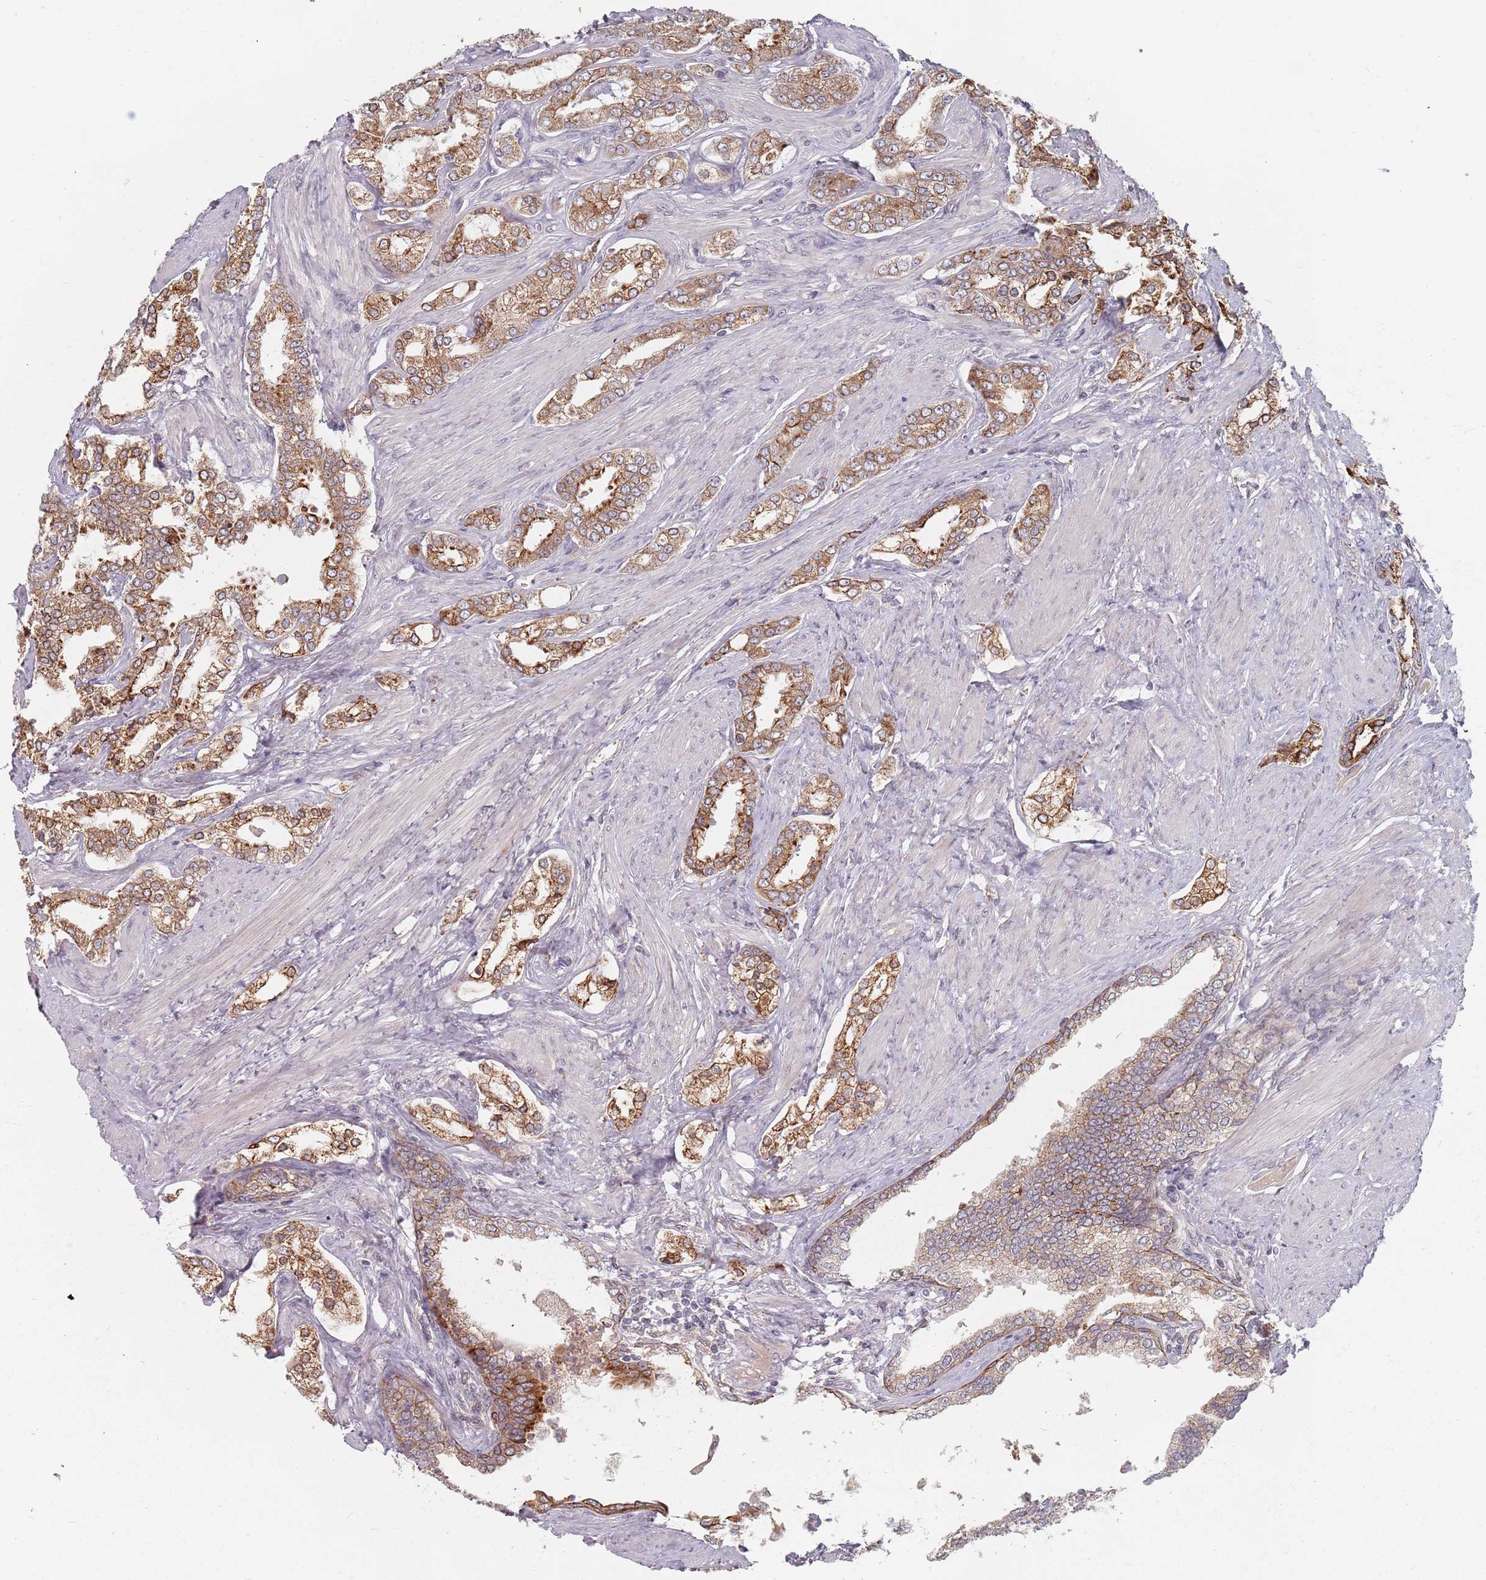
{"staining": {"intensity": "moderate", "quantity": ">75%", "location": "cytoplasmic/membranous"}, "tissue": "prostate cancer", "cell_type": "Tumor cells", "image_type": "cancer", "snomed": [{"axis": "morphology", "description": "Adenocarcinoma, High grade"}, {"axis": "topography", "description": "Prostate"}], "caption": "High-power microscopy captured an IHC histopathology image of adenocarcinoma (high-grade) (prostate), revealing moderate cytoplasmic/membranous staining in approximately >75% of tumor cells.", "gene": "ADAL", "patient": {"sex": "male", "age": 71}}